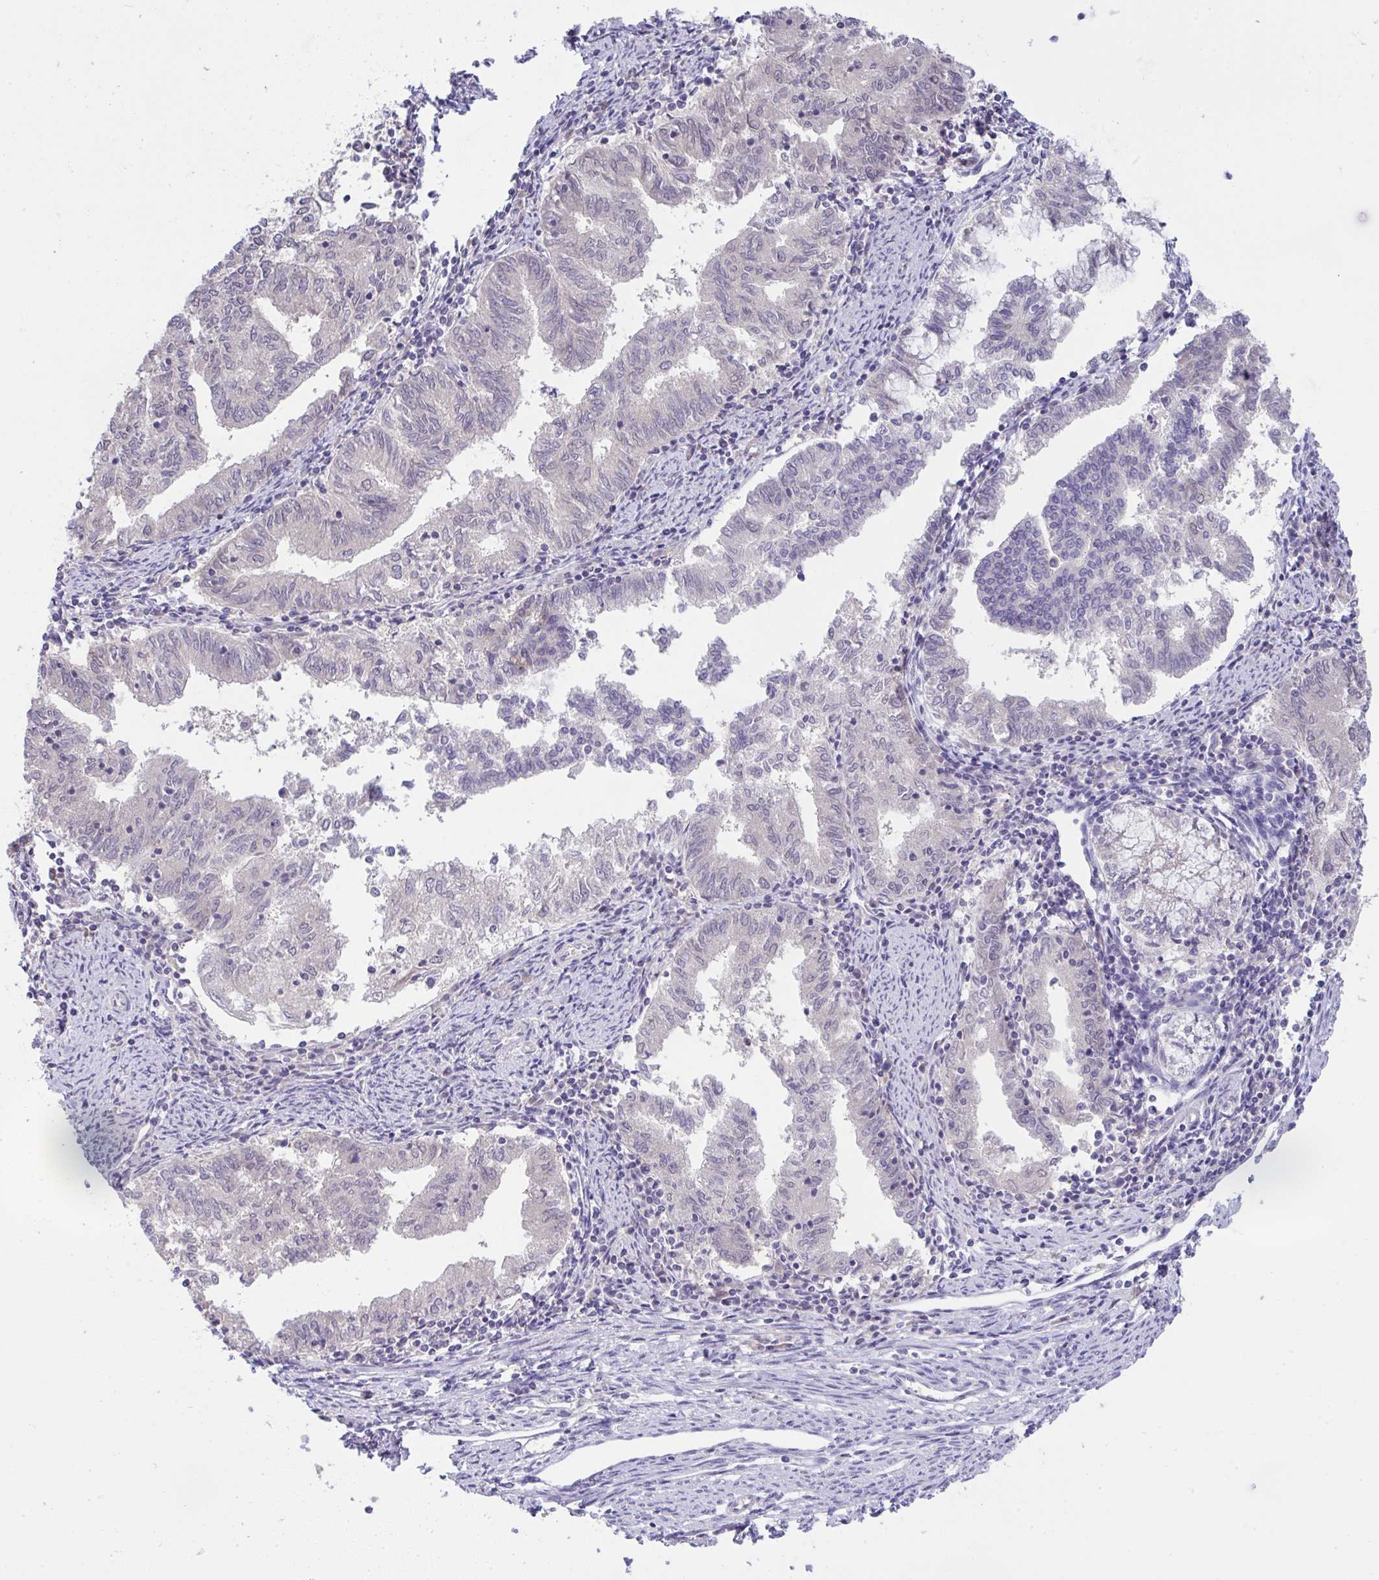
{"staining": {"intensity": "negative", "quantity": "none", "location": "none"}, "tissue": "endometrial cancer", "cell_type": "Tumor cells", "image_type": "cancer", "snomed": [{"axis": "morphology", "description": "Adenocarcinoma, NOS"}, {"axis": "topography", "description": "Endometrium"}], "caption": "Immunohistochemistry of endometrial cancer shows no expression in tumor cells.", "gene": "TMEM41A", "patient": {"sex": "female", "age": 79}}